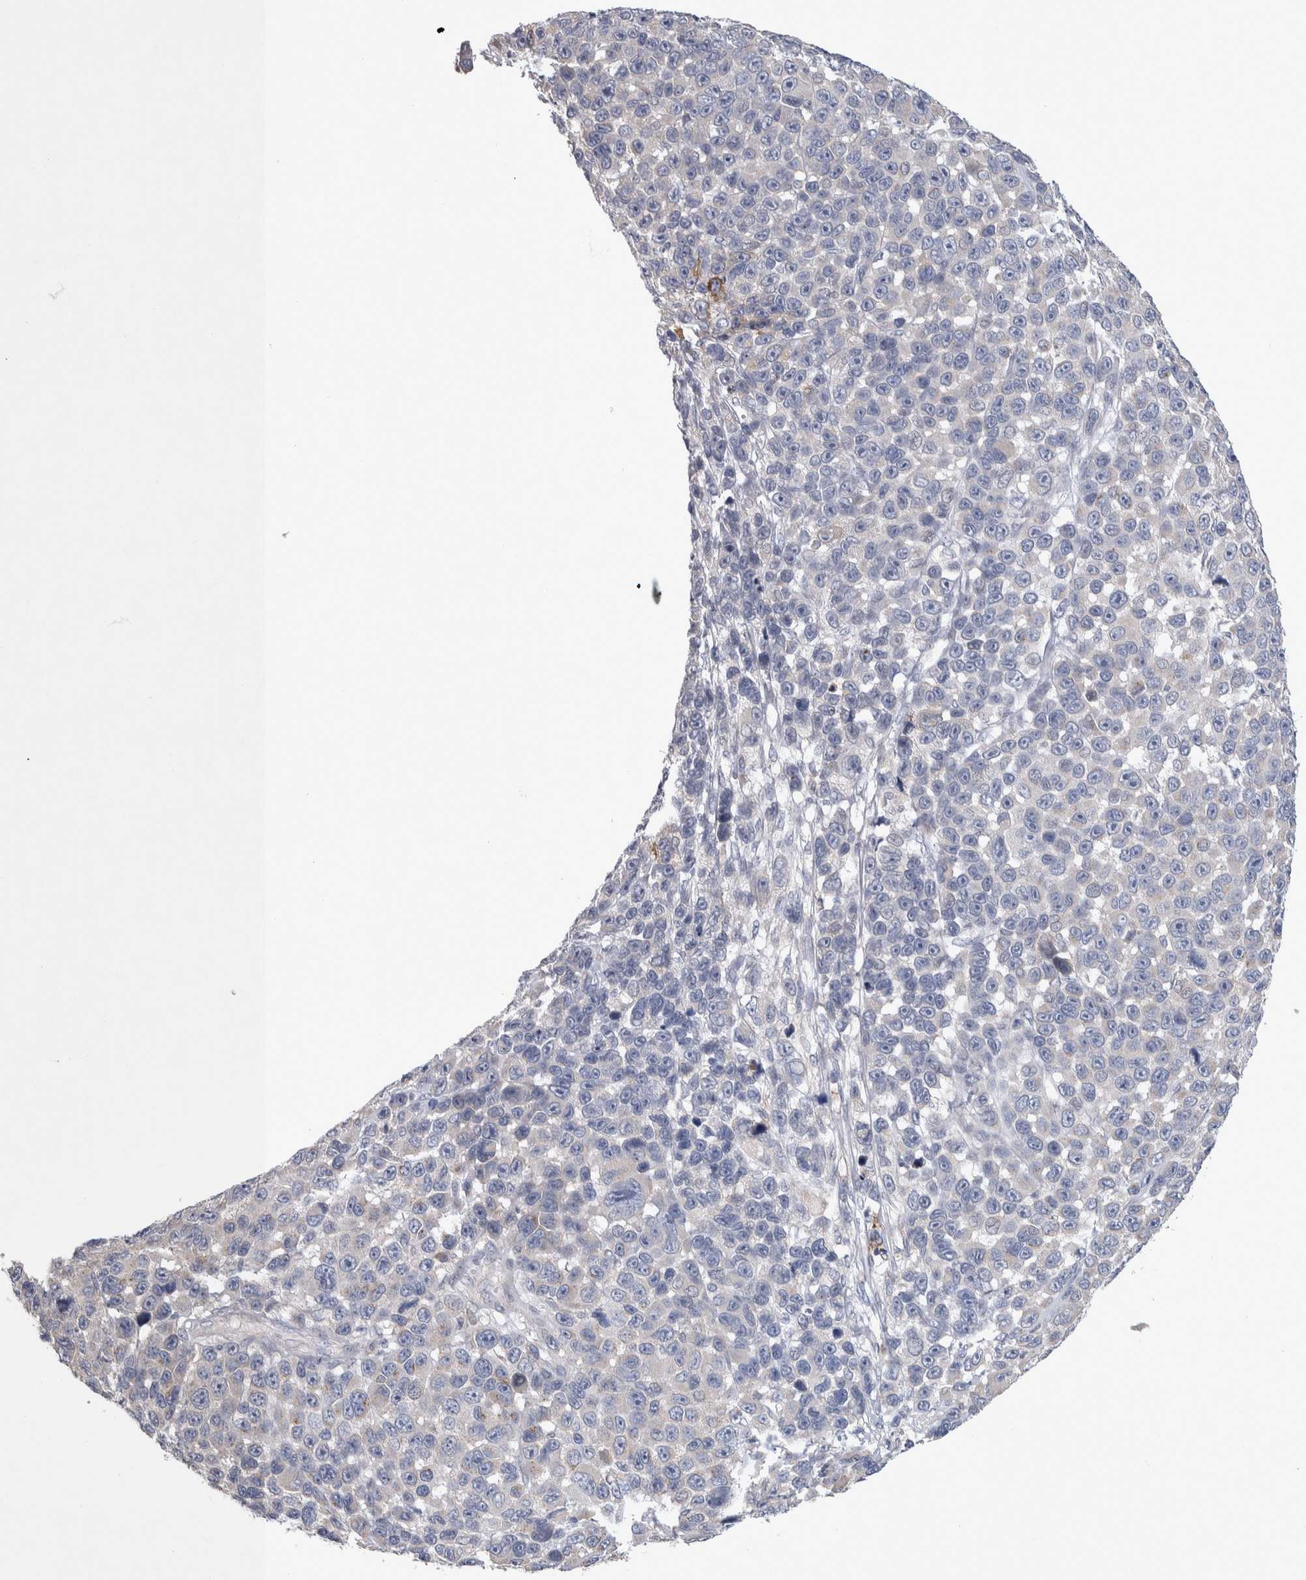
{"staining": {"intensity": "negative", "quantity": "none", "location": "none"}, "tissue": "melanoma", "cell_type": "Tumor cells", "image_type": "cancer", "snomed": [{"axis": "morphology", "description": "Malignant melanoma, NOS"}, {"axis": "topography", "description": "Skin"}], "caption": "Tumor cells show no significant expression in melanoma.", "gene": "IBTK", "patient": {"sex": "male", "age": 53}}